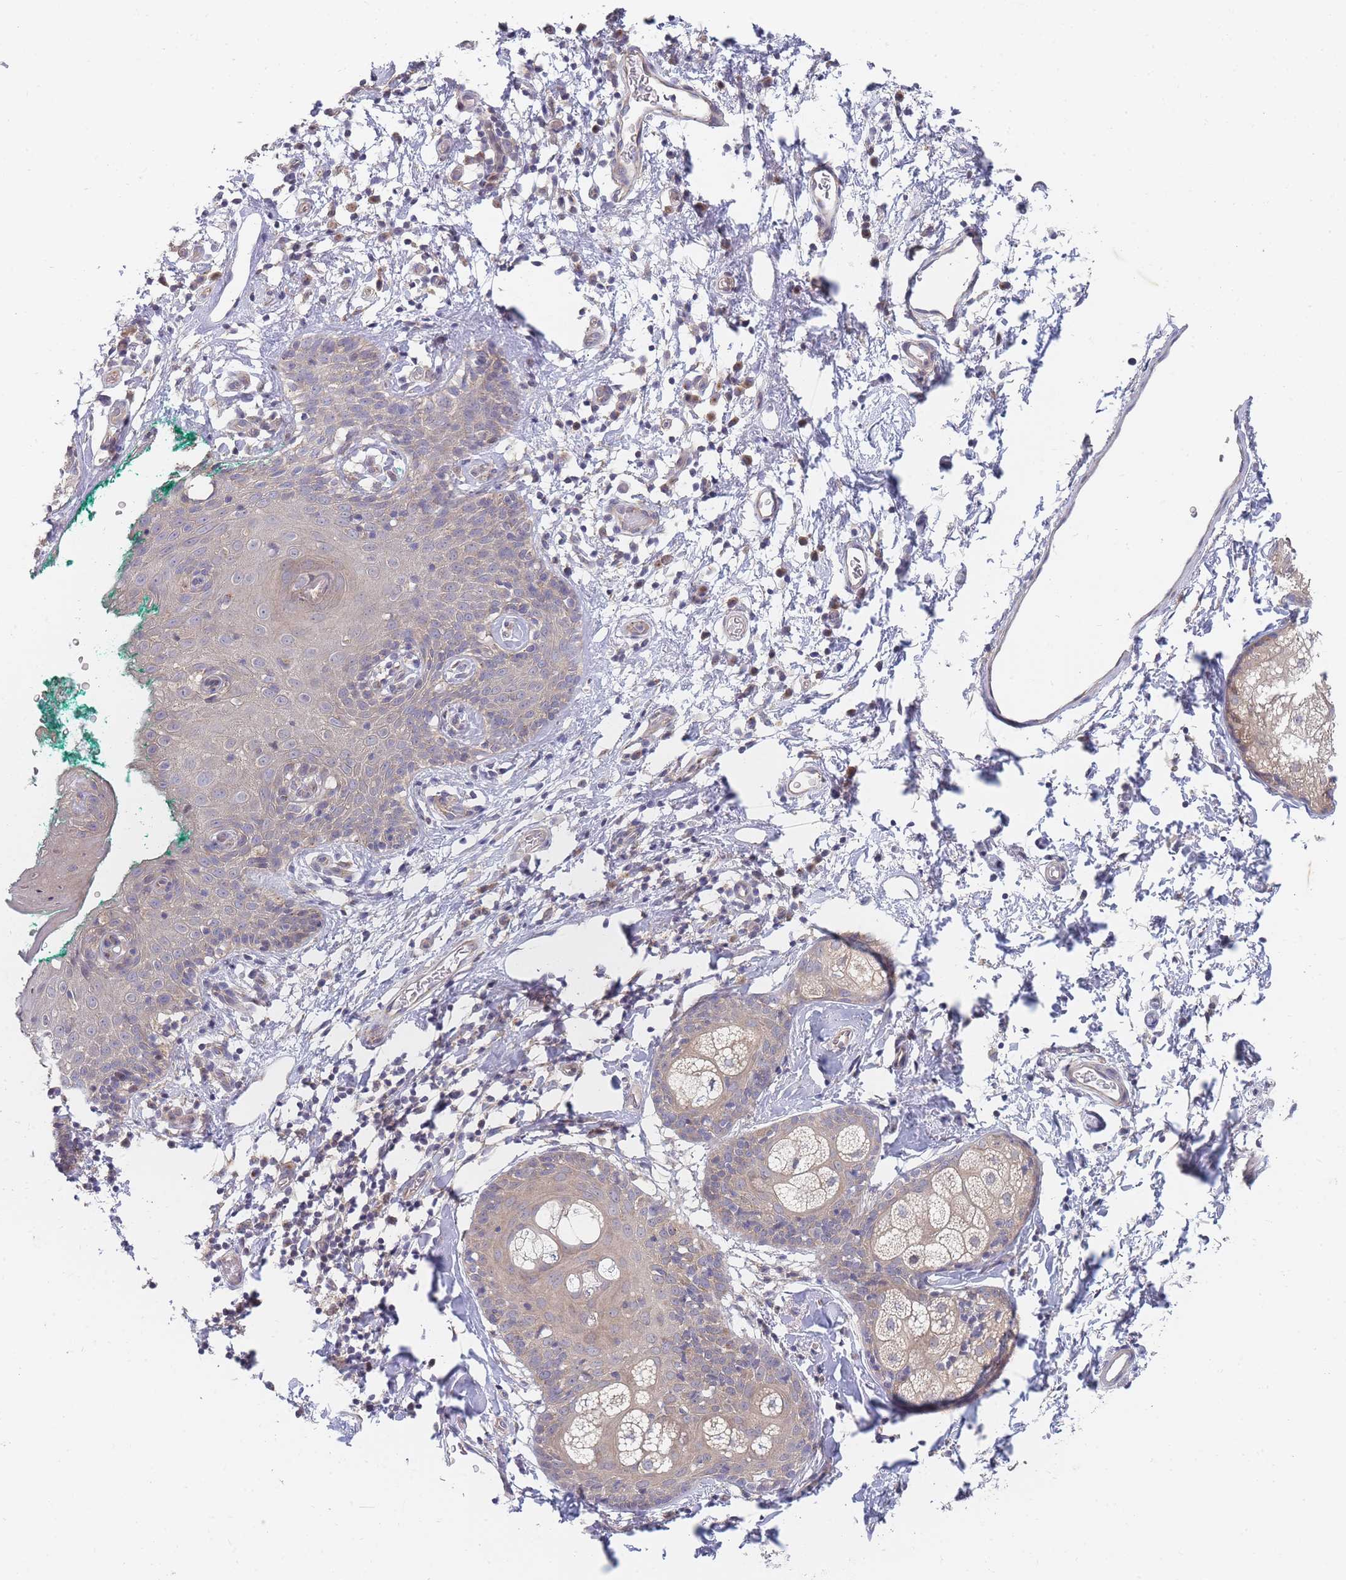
{"staining": {"intensity": "negative", "quantity": "none", "location": "none"}, "tissue": "skin", "cell_type": "Epidermal cells", "image_type": "normal", "snomed": [{"axis": "morphology", "description": "Normal tissue, NOS"}, {"axis": "topography", "description": "Vulva"}], "caption": "Immunohistochemistry of unremarkable skin exhibits no staining in epidermal cells.", "gene": "SLC35F5", "patient": {"sex": "female", "age": 66}}